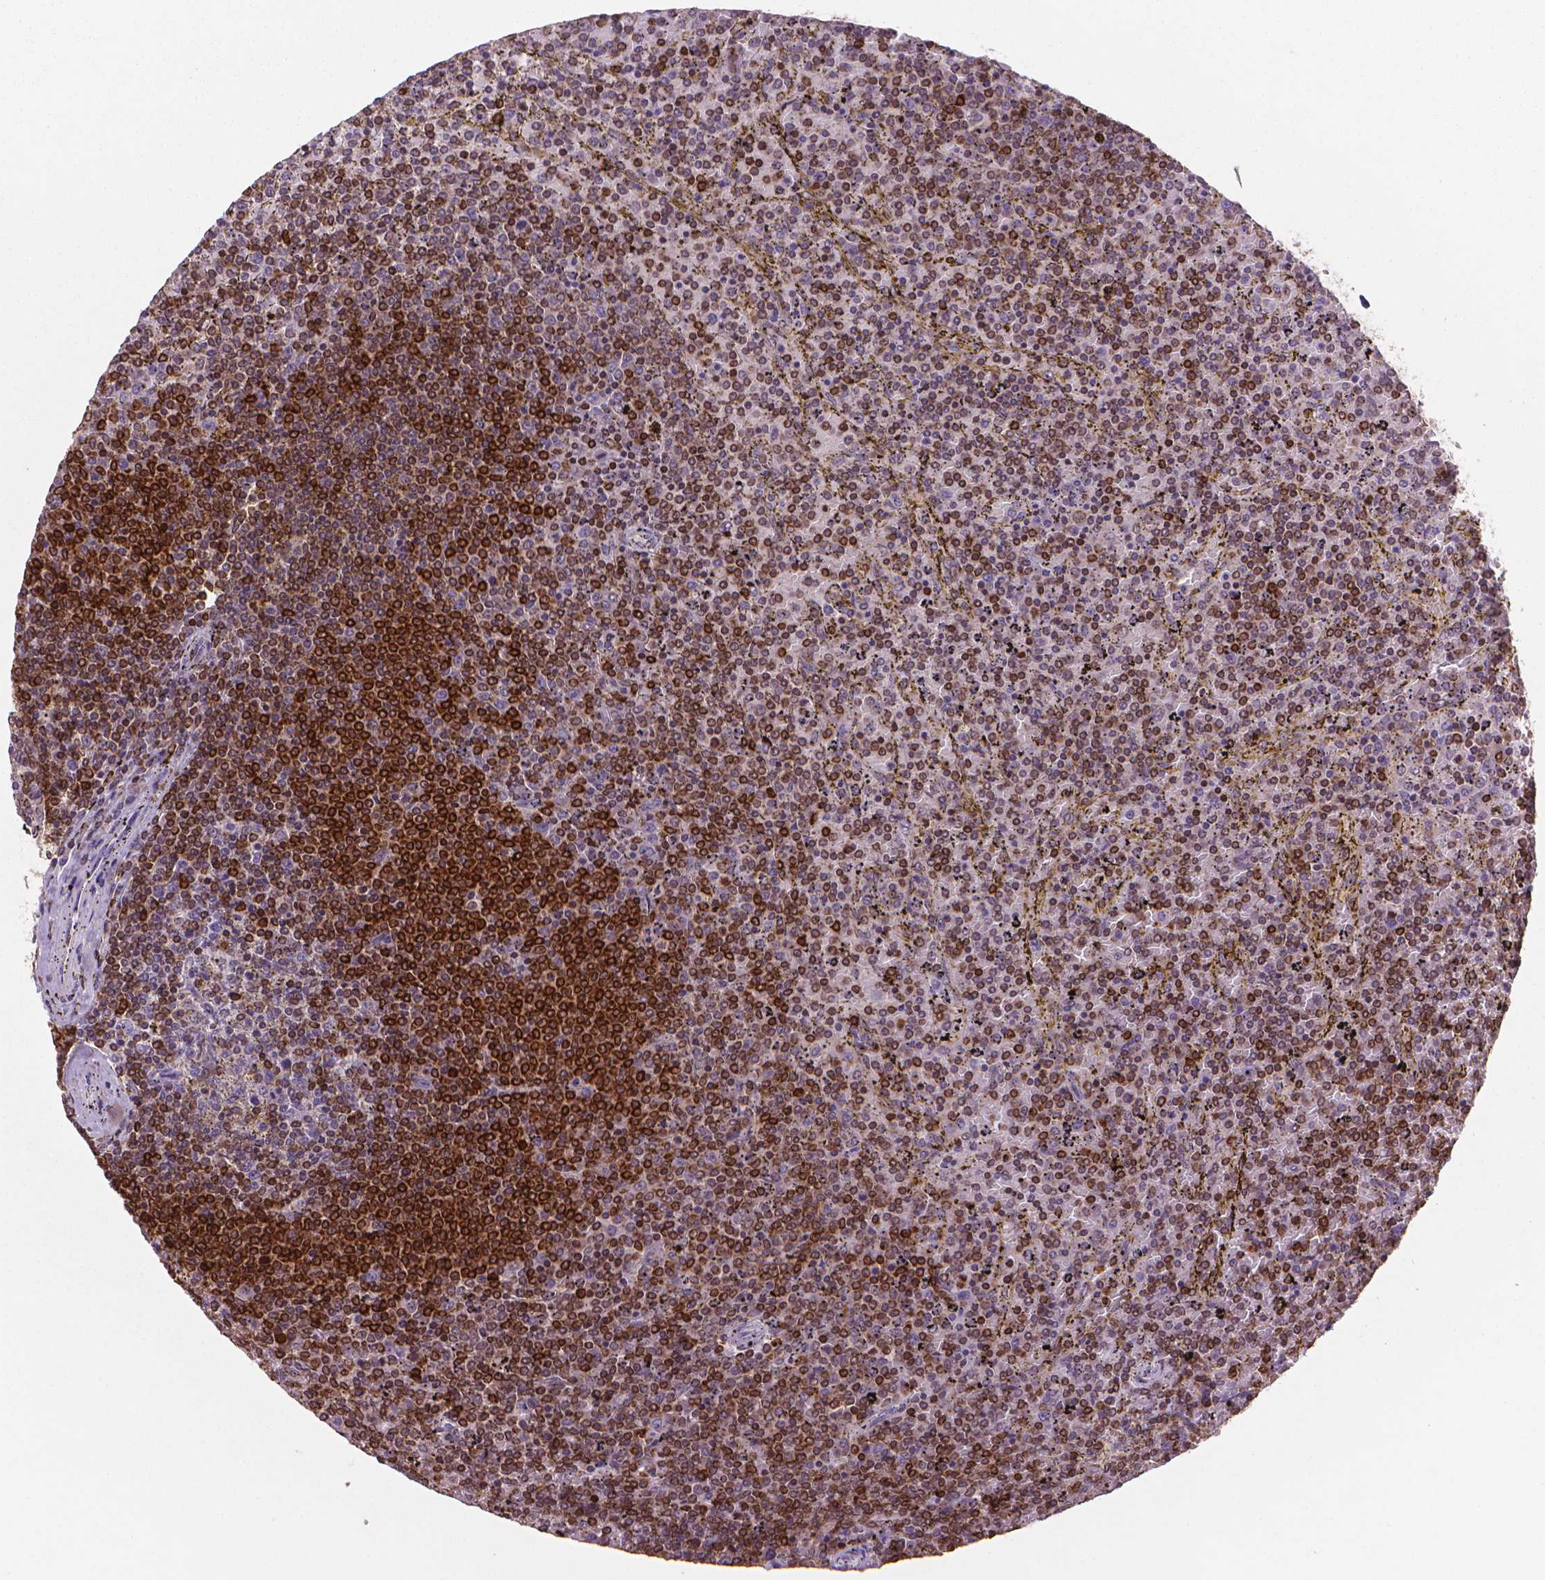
{"staining": {"intensity": "strong", "quantity": "25%-75%", "location": "cytoplasmic/membranous"}, "tissue": "lymphoma", "cell_type": "Tumor cells", "image_type": "cancer", "snomed": [{"axis": "morphology", "description": "Malignant lymphoma, non-Hodgkin's type, Low grade"}, {"axis": "topography", "description": "Spleen"}], "caption": "Immunohistochemistry (IHC) image of neoplastic tissue: human malignant lymphoma, non-Hodgkin's type (low-grade) stained using immunohistochemistry (IHC) exhibits high levels of strong protein expression localized specifically in the cytoplasmic/membranous of tumor cells, appearing as a cytoplasmic/membranous brown color.", "gene": "BCL2", "patient": {"sex": "female", "age": 77}}